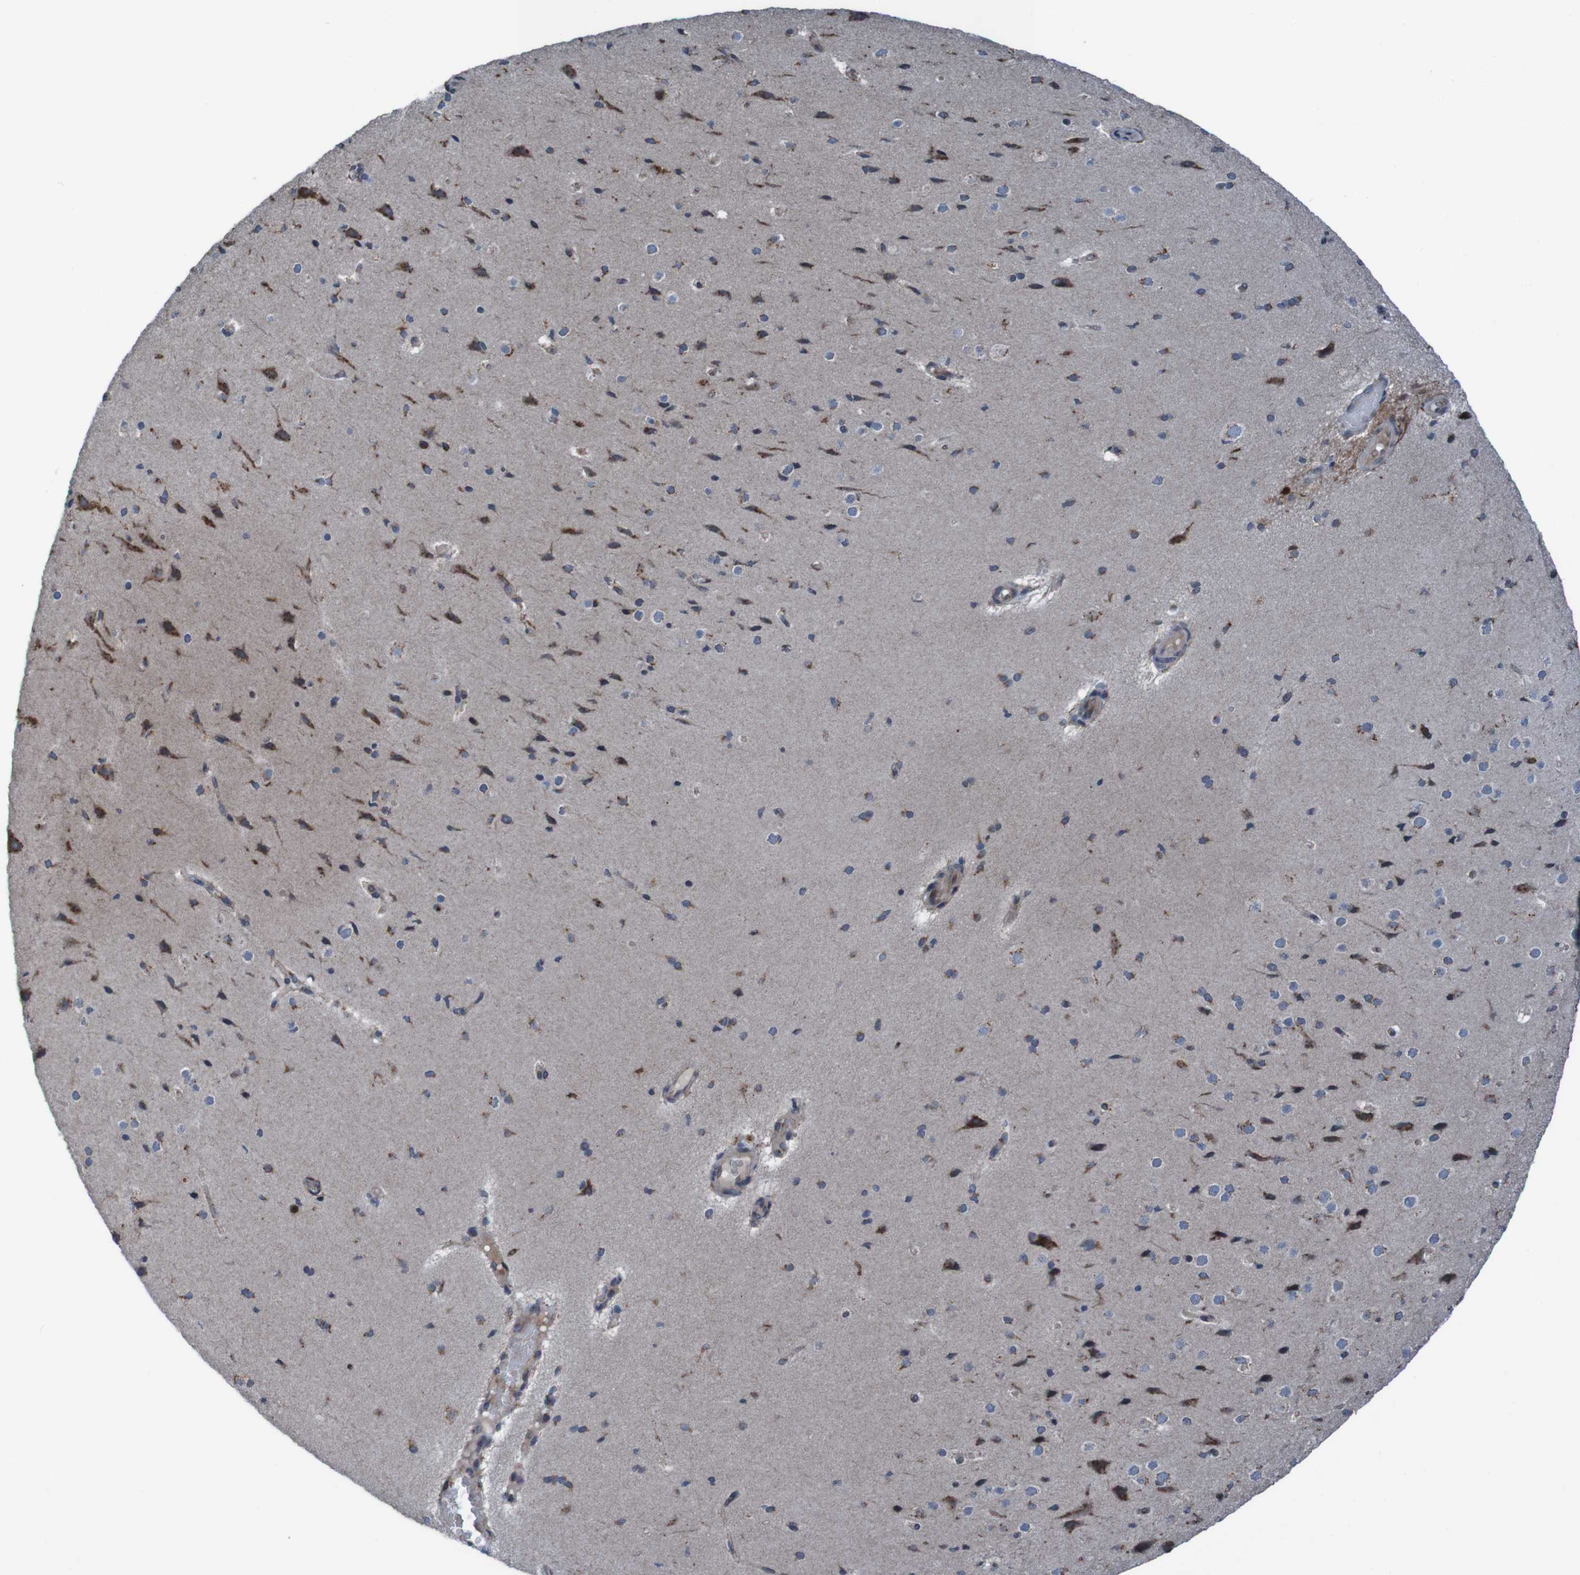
{"staining": {"intensity": "negative", "quantity": "none", "location": "none"}, "tissue": "cerebral cortex", "cell_type": "Endothelial cells", "image_type": "normal", "snomed": [{"axis": "morphology", "description": "Normal tissue, NOS"}, {"axis": "morphology", "description": "Developmental malformation"}, {"axis": "topography", "description": "Cerebral cortex"}], "caption": "This is an immunohistochemistry (IHC) image of unremarkable human cerebral cortex. There is no positivity in endothelial cells.", "gene": "UNG", "patient": {"sex": "female", "age": 30}}